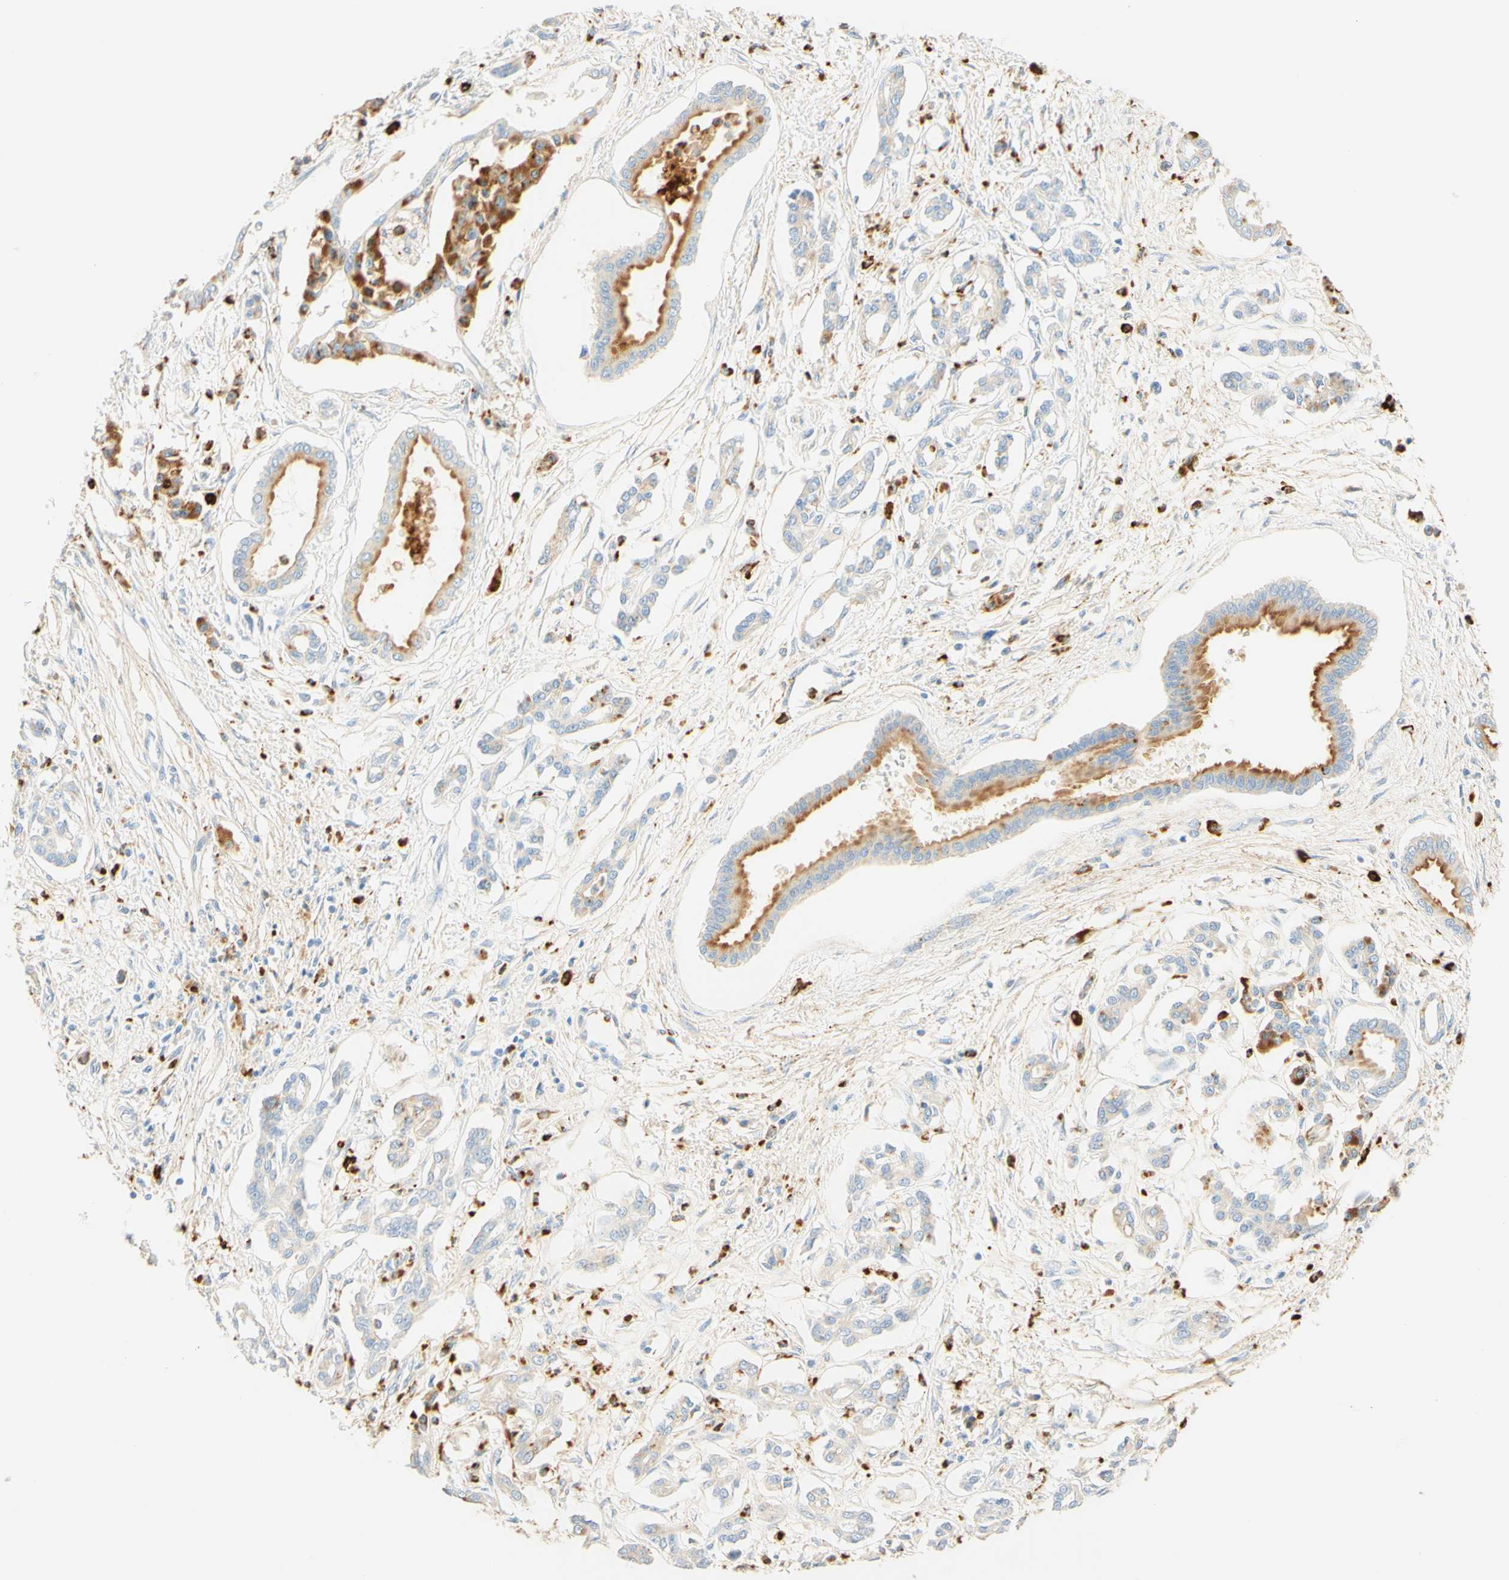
{"staining": {"intensity": "moderate", "quantity": "25%-75%", "location": "cytoplasmic/membranous"}, "tissue": "pancreatic cancer", "cell_type": "Tumor cells", "image_type": "cancer", "snomed": [{"axis": "morphology", "description": "Adenocarcinoma, NOS"}, {"axis": "topography", "description": "Pancreas"}], "caption": "Immunohistochemistry image of pancreatic cancer stained for a protein (brown), which demonstrates medium levels of moderate cytoplasmic/membranous staining in about 25%-75% of tumor cells.", "gene": "CD63", "patient": {"sex": "male", "age": 56}}